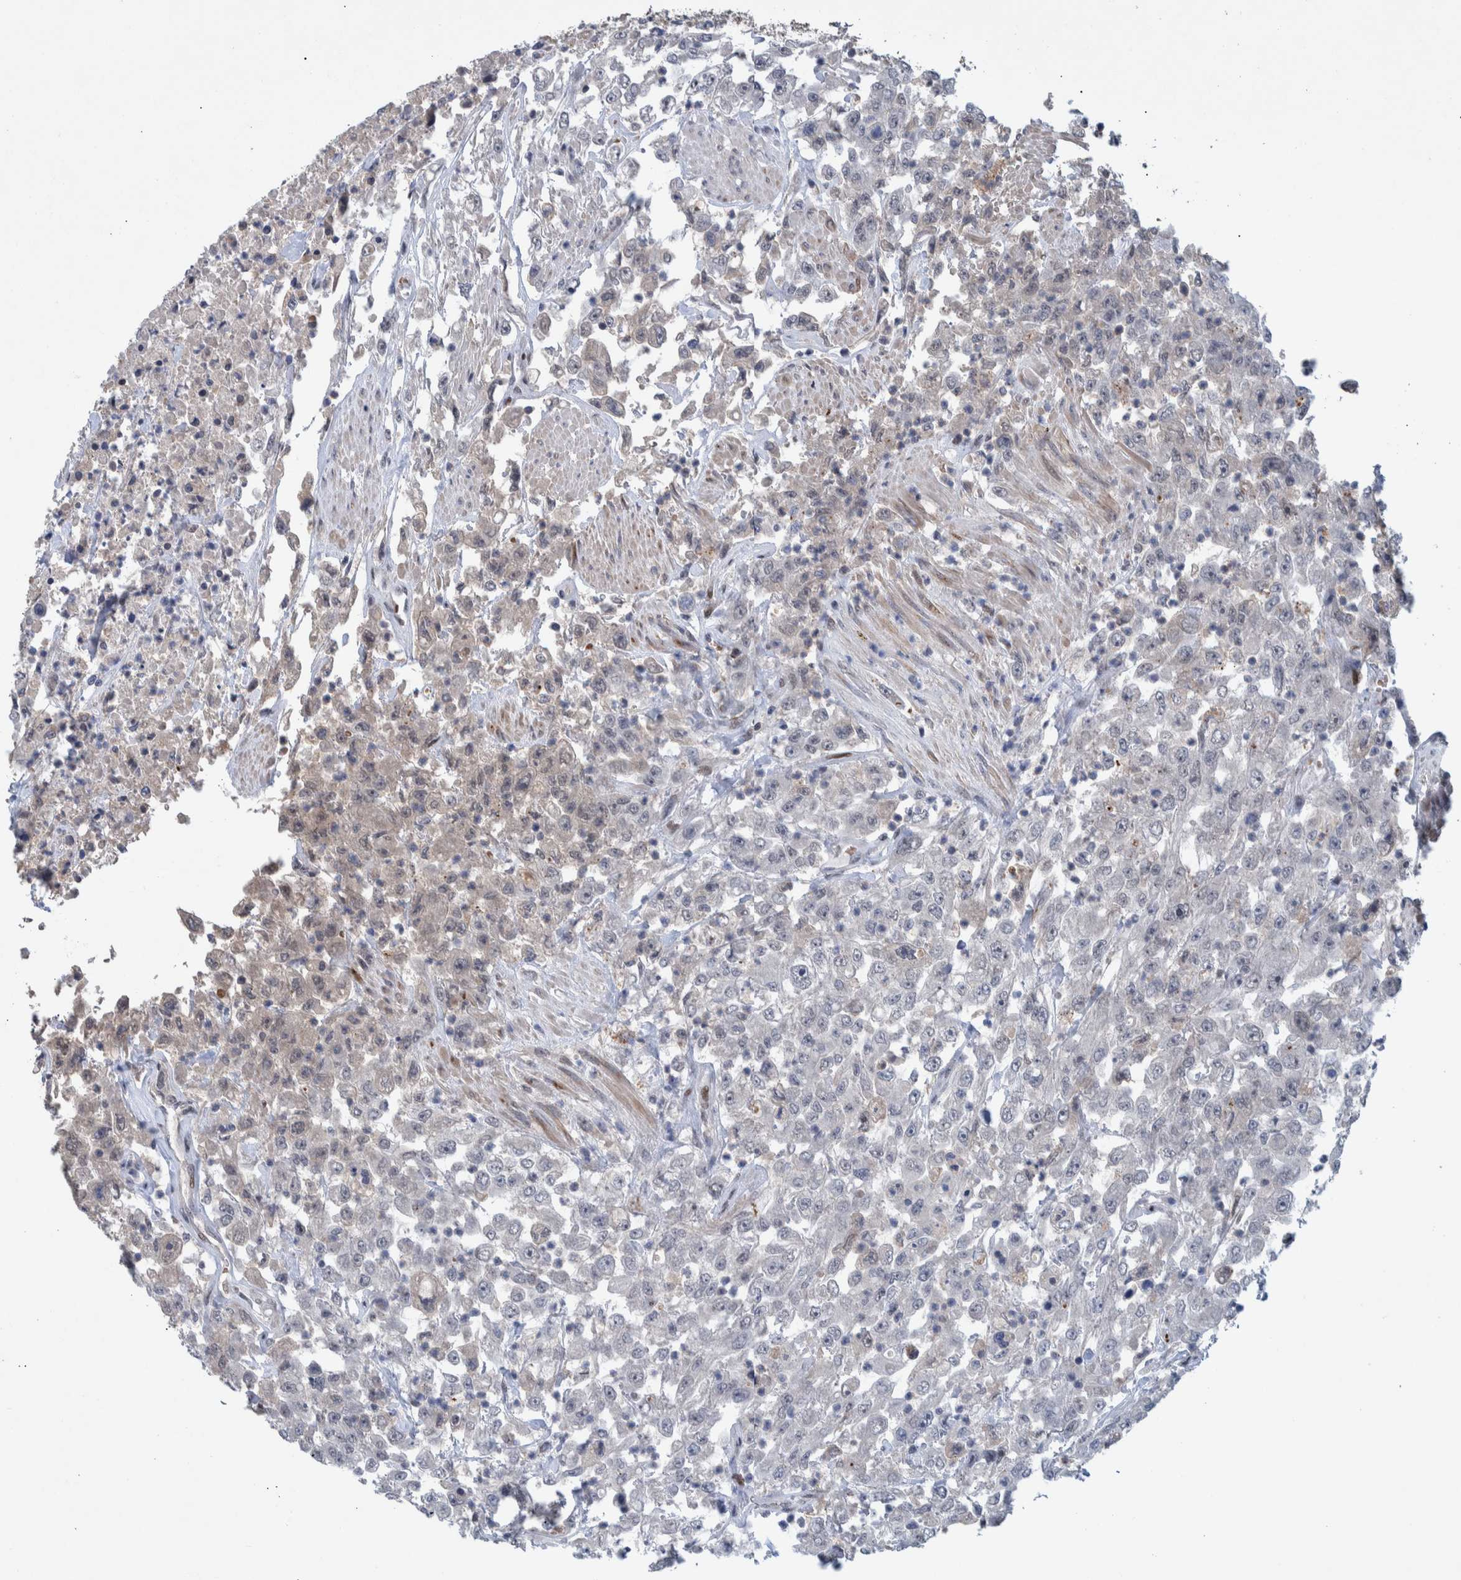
{"staining": {"intensity": "weak", "quantity": "<25%", "location": "cytoplasmic/membranous"}, "tissue": "urothelial cancer", "cell_type": "Tumor cells", "image_type": "cancer", "snomed": [{"axis": "morphology", "description": "Urothelial carcinoma, High grade"}, {"axis": "topography", "description": "Urinary bladder"}], "caption": "Immunohistochemistry (IHC) histopathology image of human urothelial cancer stained for a protein (brown), which displays no staining in tumor cells.", "gene": "ESRP1", "patient": {"sex": "male", "age": 46}}